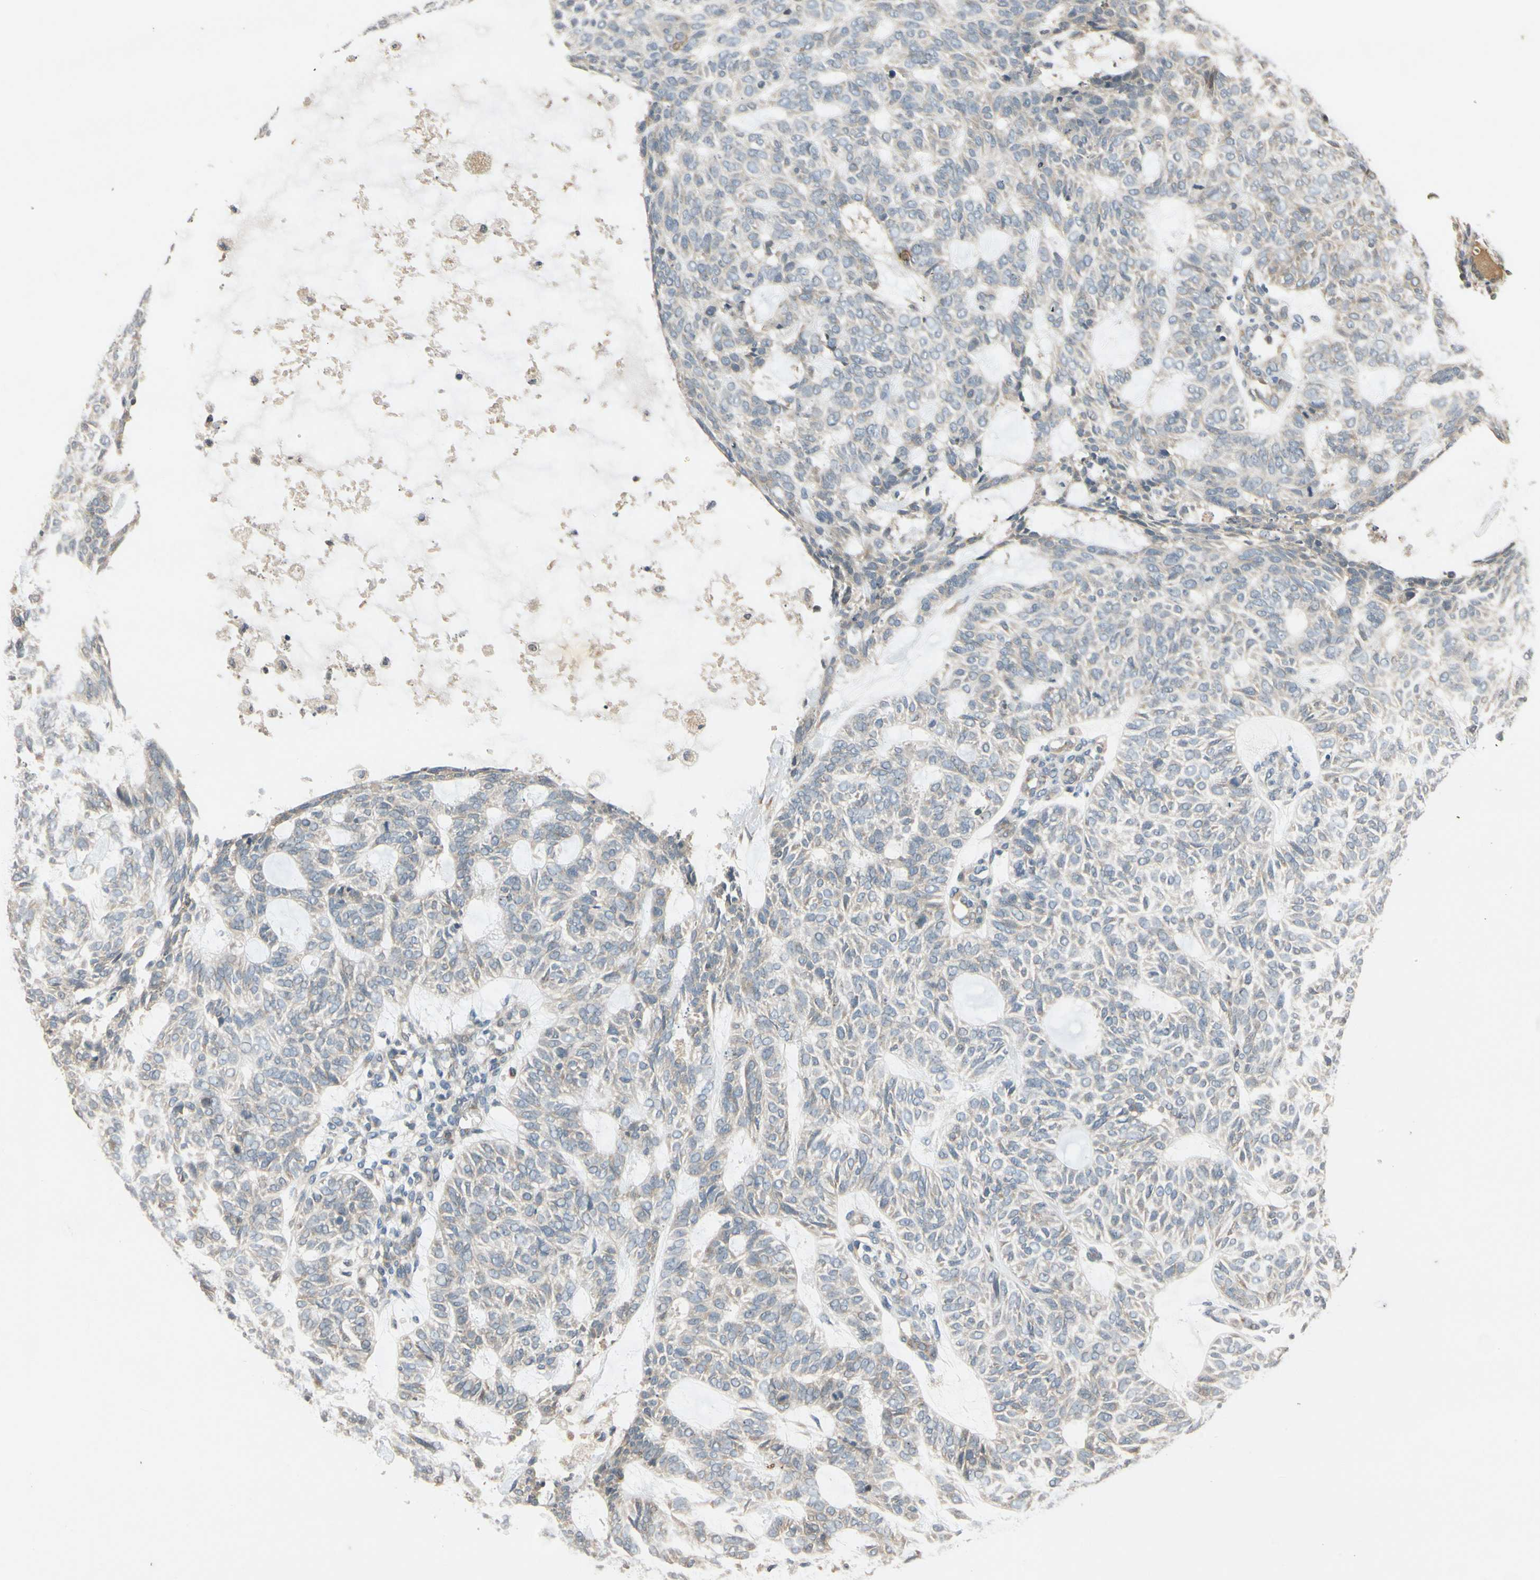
{"staining": {"intensity": "weak", "quantity": ">75%", "location": "cytoplasmic/membranous"}, "tissue": "skin cancer", "cell_type": "Tumor cells", "image_type": "cancer", "snomed": [{"axis": "morphology", "description": "Basal cell carcinoma"}, {"axis": "topography", "description": "Skin"}], "caption": "Skin cancer stained with DAB immunohistochemistry displays low levels of weak cytoplasmic/membranous staining in approximately >75% of tumor cells.", "gene": "ATP2C1", "patient": {"sex": "male", "age": 87}}